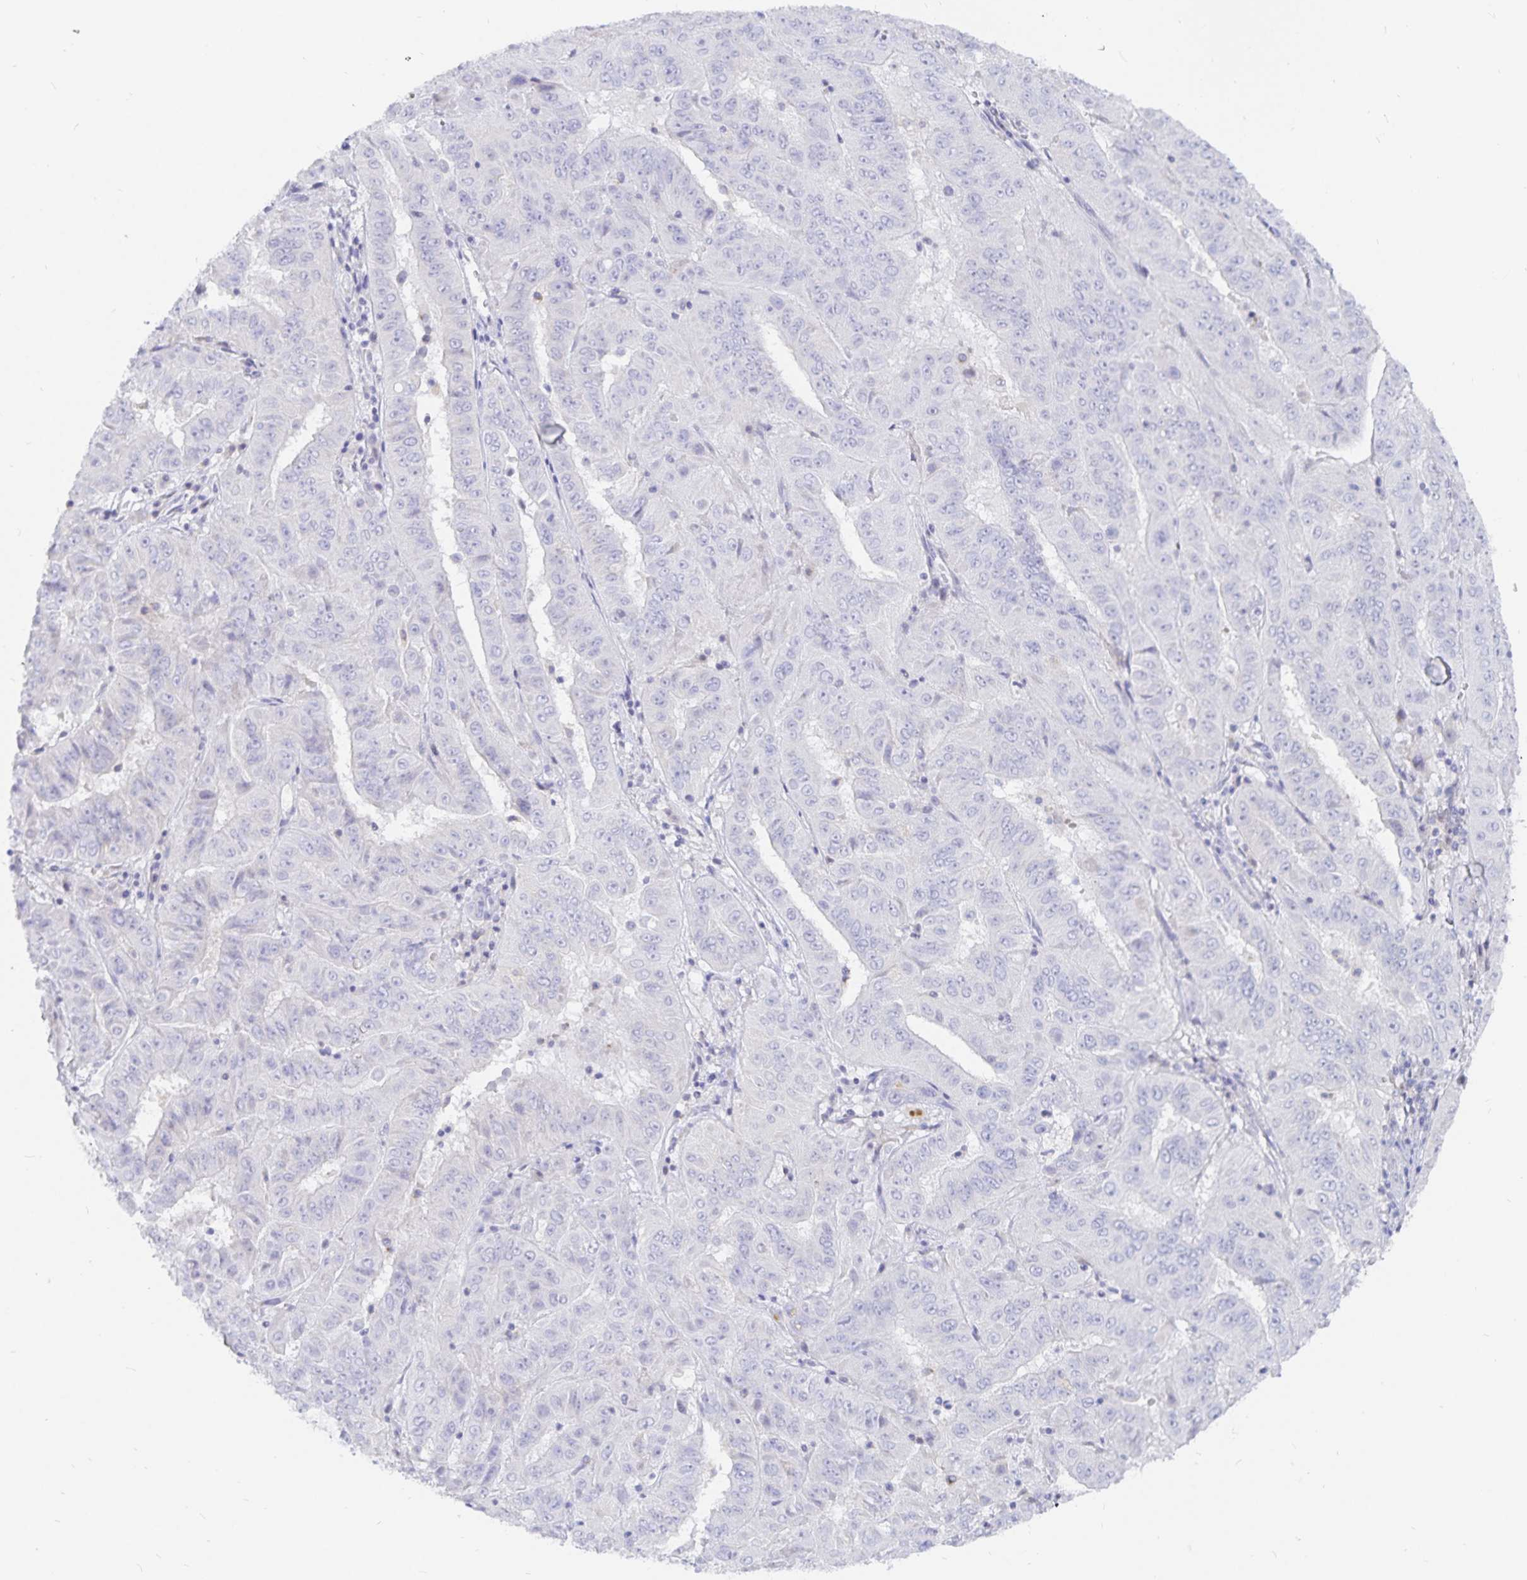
{"staining": {"intensity": "negative", "quantity": "none", "location": "none"}, "tissue": "pancreatic cancer", "cell_type": "Tumor cells", "image_type": "cancer", "snomed": [{"axis": "morphology", "description": "Adenocarcinoma, NOS"}, {"axis": "topography", "description": "Pancreas"}], "caption": "IHC of pancreatic cancer shows no expression in tumor cells.", "gene": "PKHD1", "patient": {"sex": "male", "age": 63}}